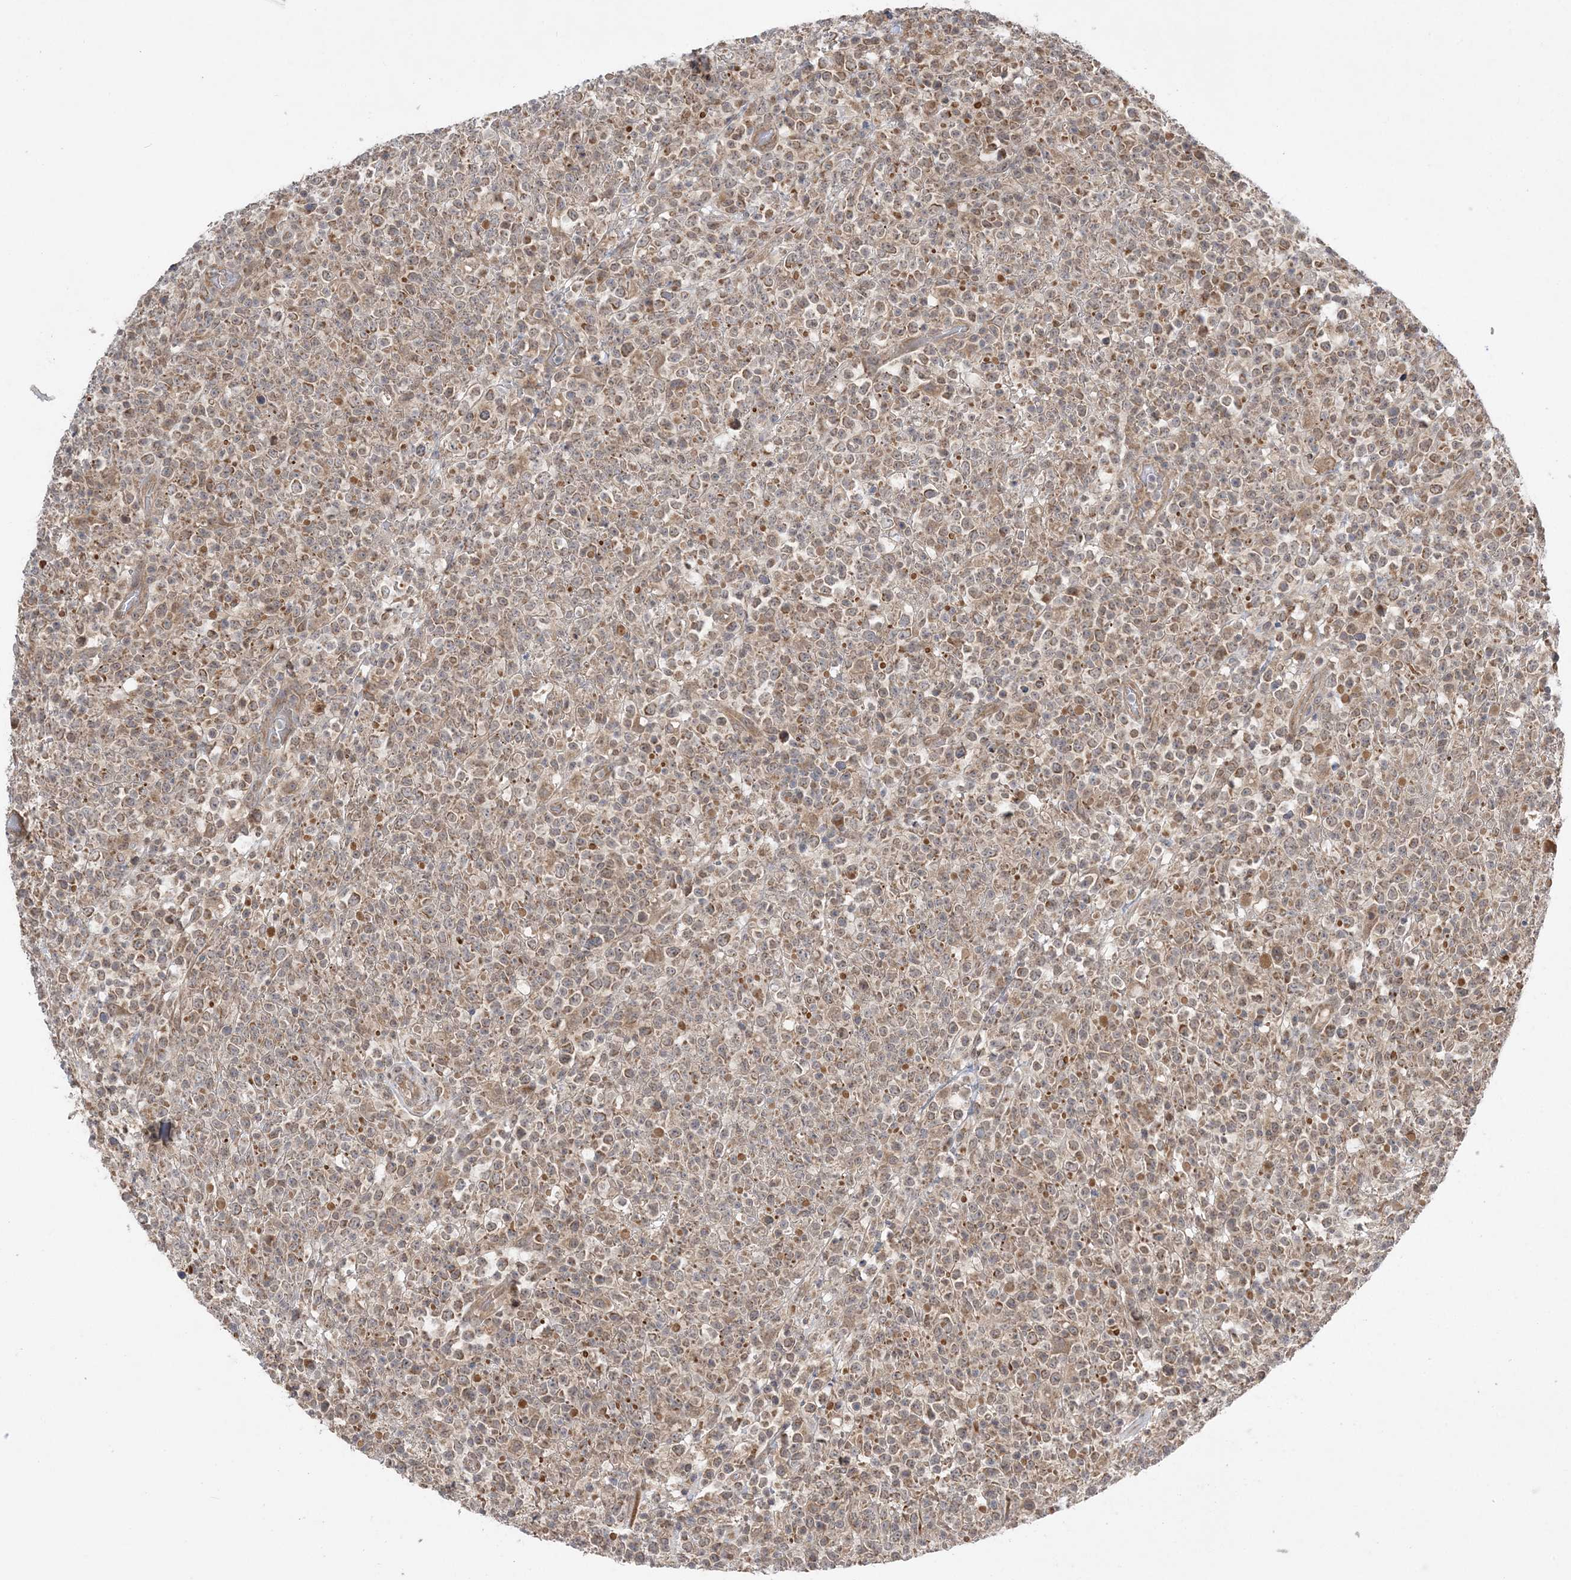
{"staining": {"intensity": "moderate", "quantity": ">75%", "location": "cytoplasmic/membranous"}, "tissue": "lymphoma", "cell_type": "Tumor cells", "image_type": "cancer", "snomed": [{"axis": "morphology", "description": "Malignant lymphoma, non-Hodgkin's type, High grade"}, {"axis": "topography", "description": "Colon"}], "caption": "High-power microscopy captured an immunohistochemistry photomicrograph of malignant lymphoma, non-Hodgkin's type (high-grade), revealing moderate cytoplasmic/membranous expression in about >75% of tumor cells.", "gene": "MMADHC", "patient": {"sex": "female", "age": 53}}